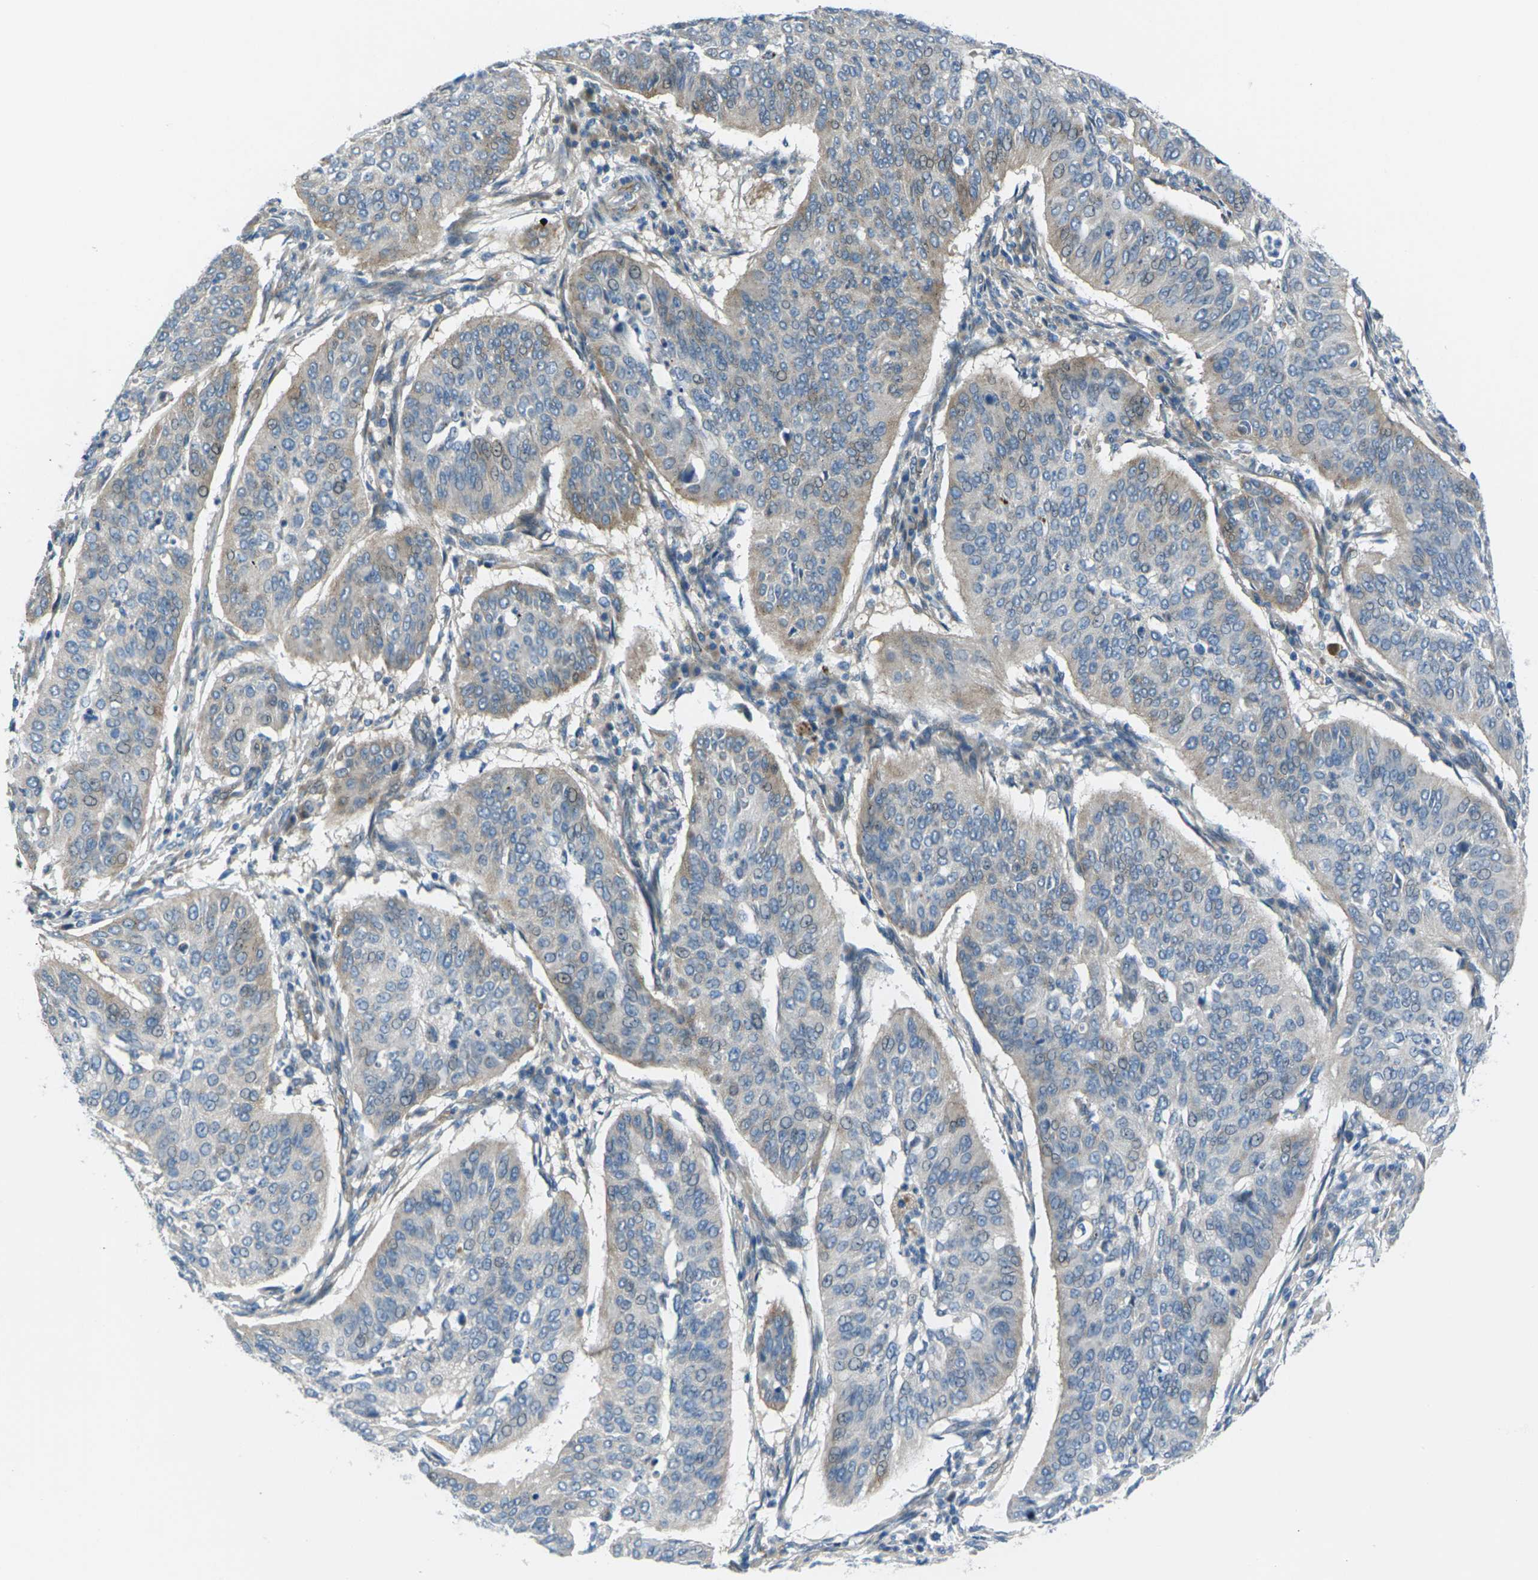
{"staining": {"intensity": "moderate", "quantity": "<25%", "location": "cytoplasmic/membranous"}, "tissue": "cervical cancer", "cell_type": "Tumor cells", "image_type": "cancer", "snomed": [{"axis": "morphology", "description": "Normal tissue, NOS"}, {"axis": "morphology", "description": "Squamous cell carcinoma, NOS"}, {"axis": "topography", "description": "Cervix"}], "caption": "Brown immunohistochemical staining in human cervical cancer reveals moderate cytoplasmic/membranous expression in about <25% of tumor cells.", "gene": "EDNRA", "patient": {"sex": "female", "age": 39}}